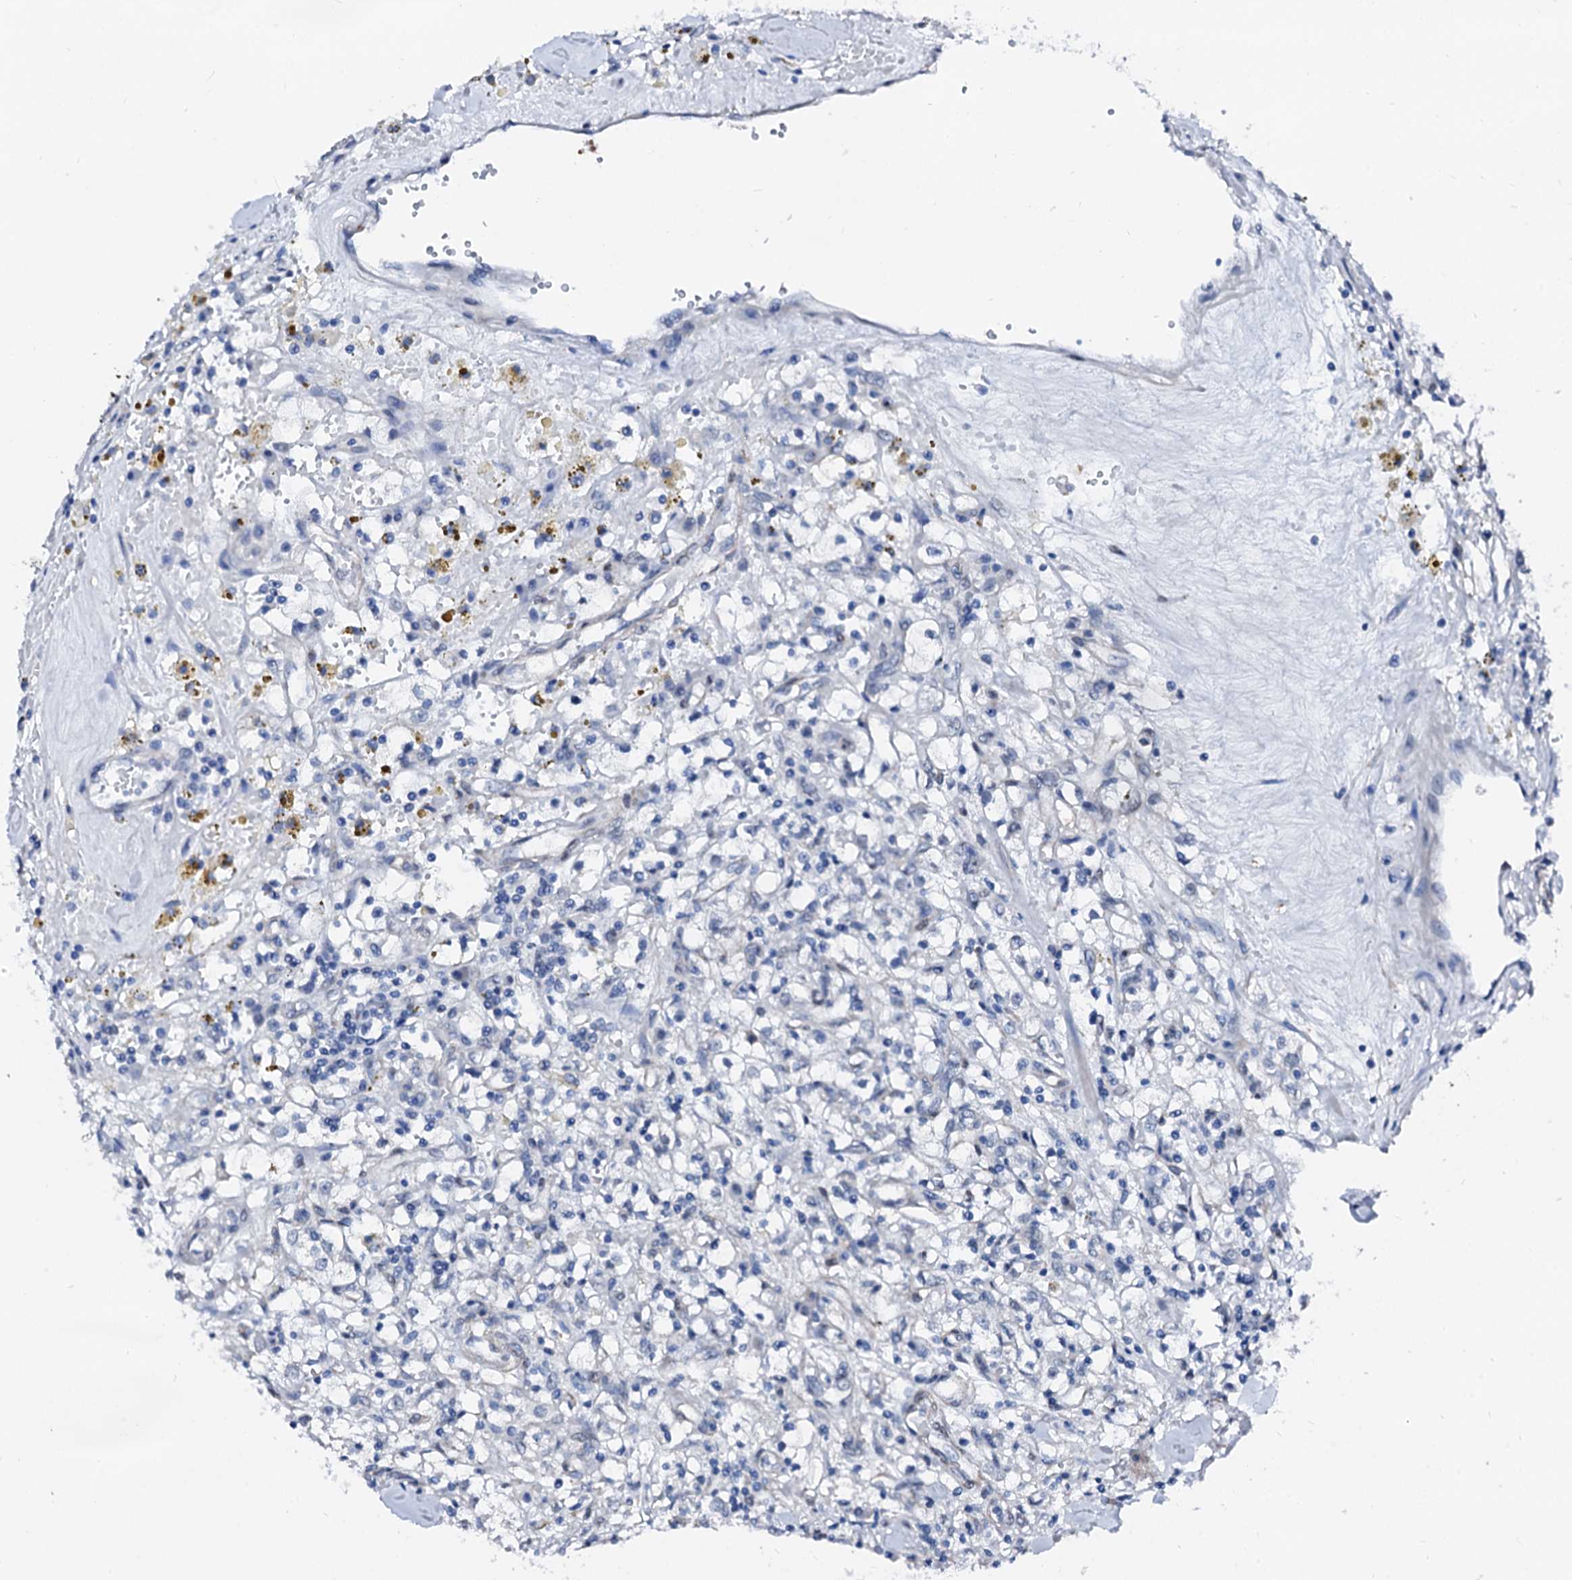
{"staining": {"intensity": "negative", "quantity": "none", "location": "none"}, "tissue": "renal cancer", "cell_type": "Tumor cells", "image_type": "cancer", "snomed": [{"axis": "morphology", "description": "Adenocarcinoma, NOS"}, {"axis": "topography", "description": "Kidney"}], "caption": "Tumor cells are negative for brown protein staining in adenocarcinoma (renal). (Stains: DAB (3,3'-diaminobenzidine) immunohistochemistry with hematoxylin counter stain, Microscopy: brightfield microscopy at high magnification).", "gene": "CSN2", "patient": {"sex": "male", "age": 56}}